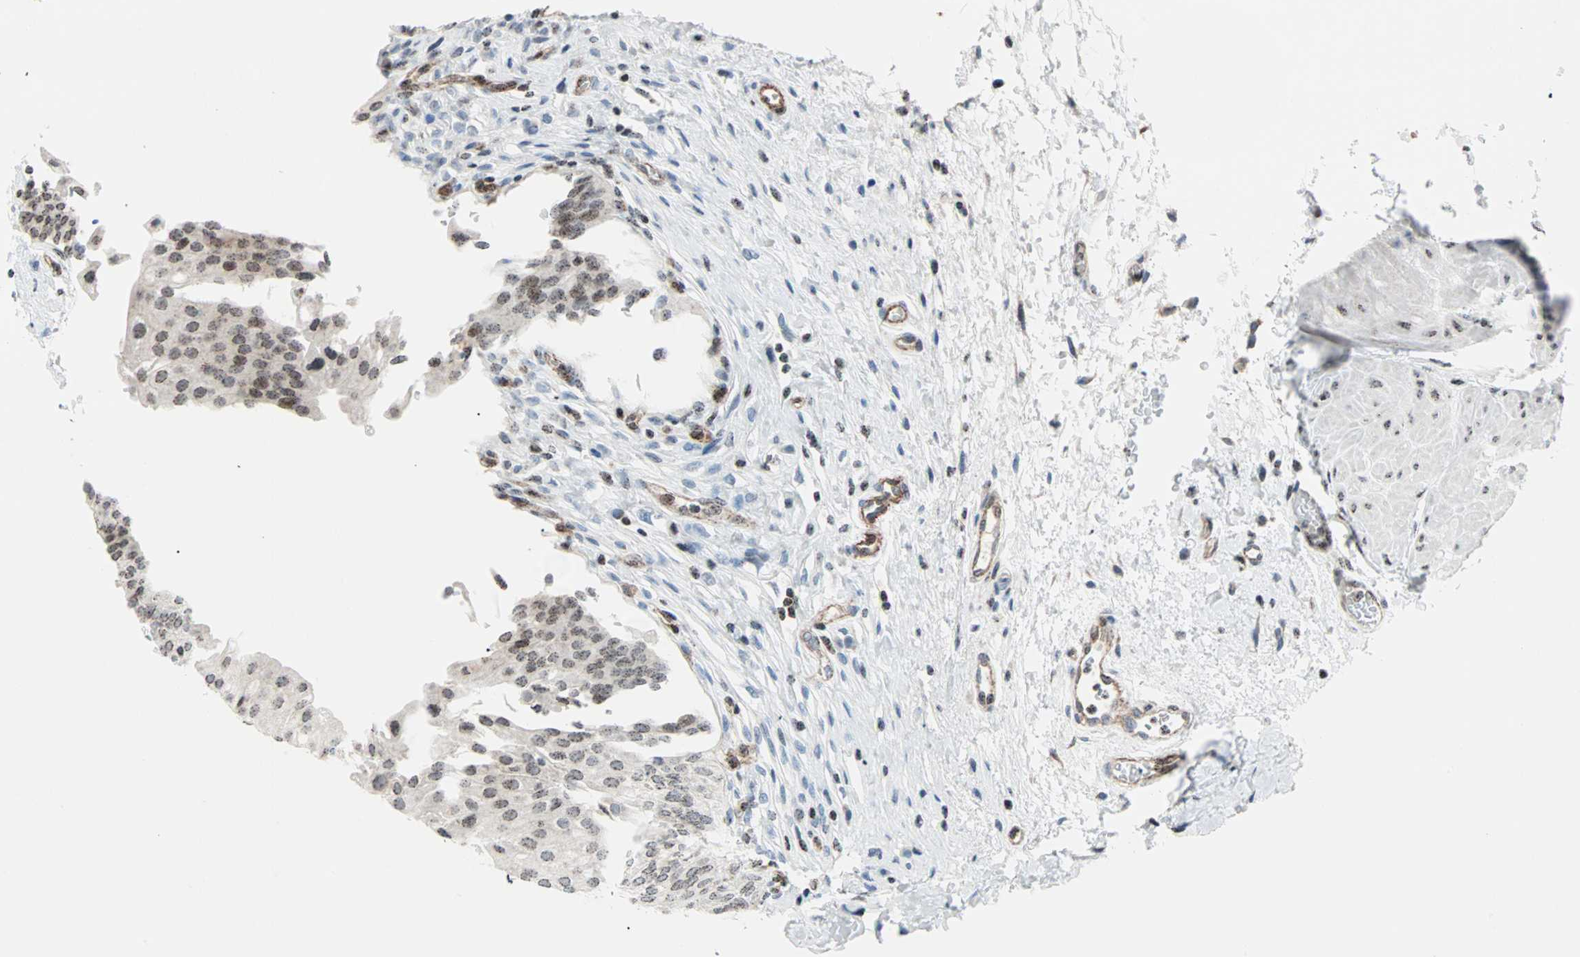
{"staining": {"intensity": "weak", "quantity": ">75%", "location": "nuclear"}, "tissue": "urinary bladder", "cell_type": "Urothelial cells", "image_type": "normal", "snomed": [{"axis": "morphology", "description": "Normal tissue, NOS"}, {"axis": "morphology", "description": "Urothelial carcinoma, High grade"}, {"axis": "topography", "description": "Urinary bladder"}], "caption": "Protein expression analysis of unremarkable urinary bladder reveals weak nuclear expression in about >75% of urothelial cells. The protein of interest is shown in brown color, while the nuclei are stained blue.", "gene": "CENPA", "patient": {"sex": "male", "age": 46}}